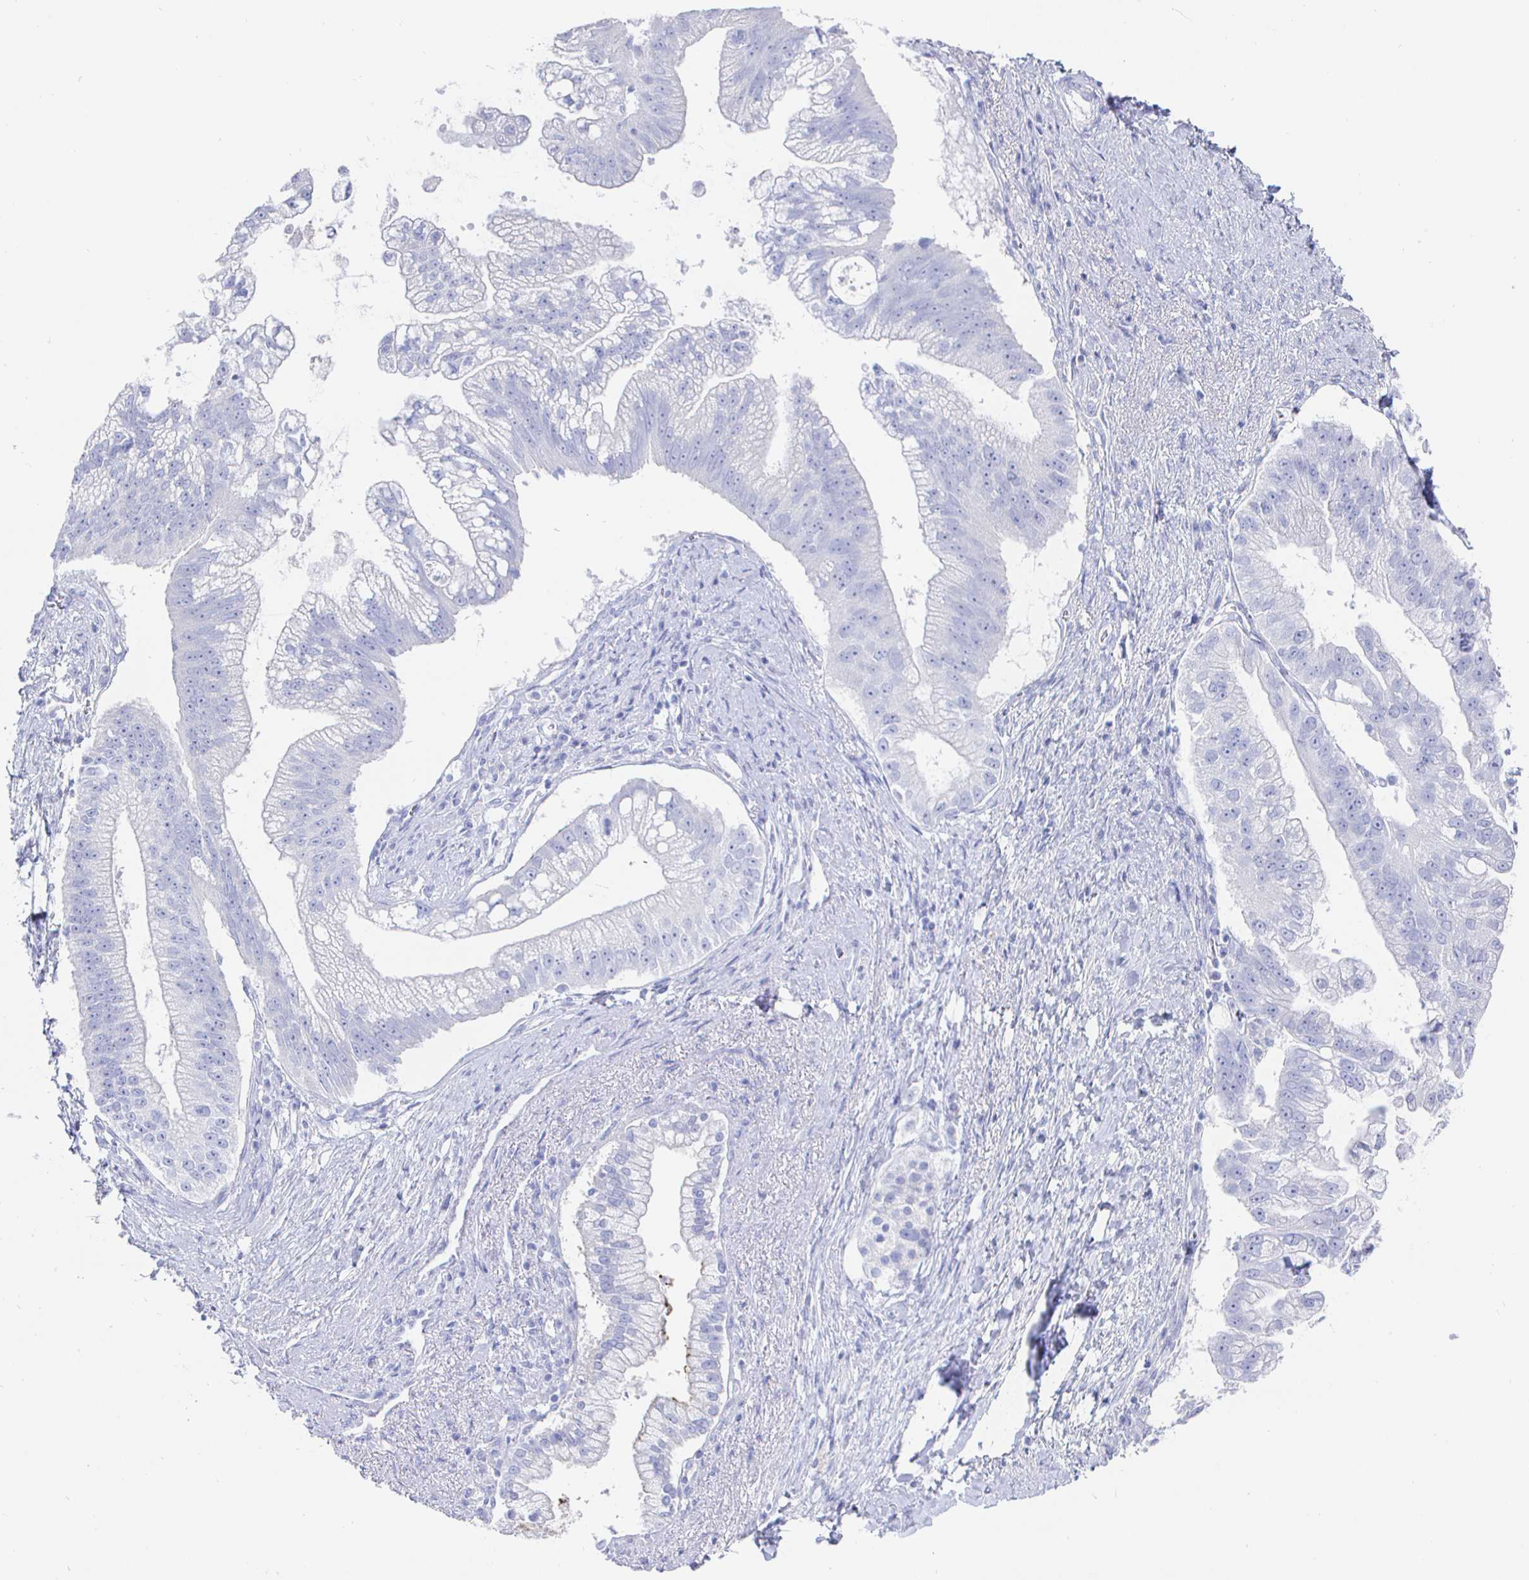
{"staining": {"intensity": "negative", "quantity": "none", "location": "none"}, "tissue": "pancreatic cancer", "cell_type": "Tumor cells", "image_type": "cancer", "snomed": [{"axis": "morphology", "description": "Adenocarcinoma, NOS"}, {"axis": "topography", "description": "Pancreas"}], "caption": "A histopathology image of pancreatic adenocarcinoma stained for a protein demonstrates no brown staining in tumor cells.", "gene": "CLCA1", "patient": {"sex": "male", "age": 70}}